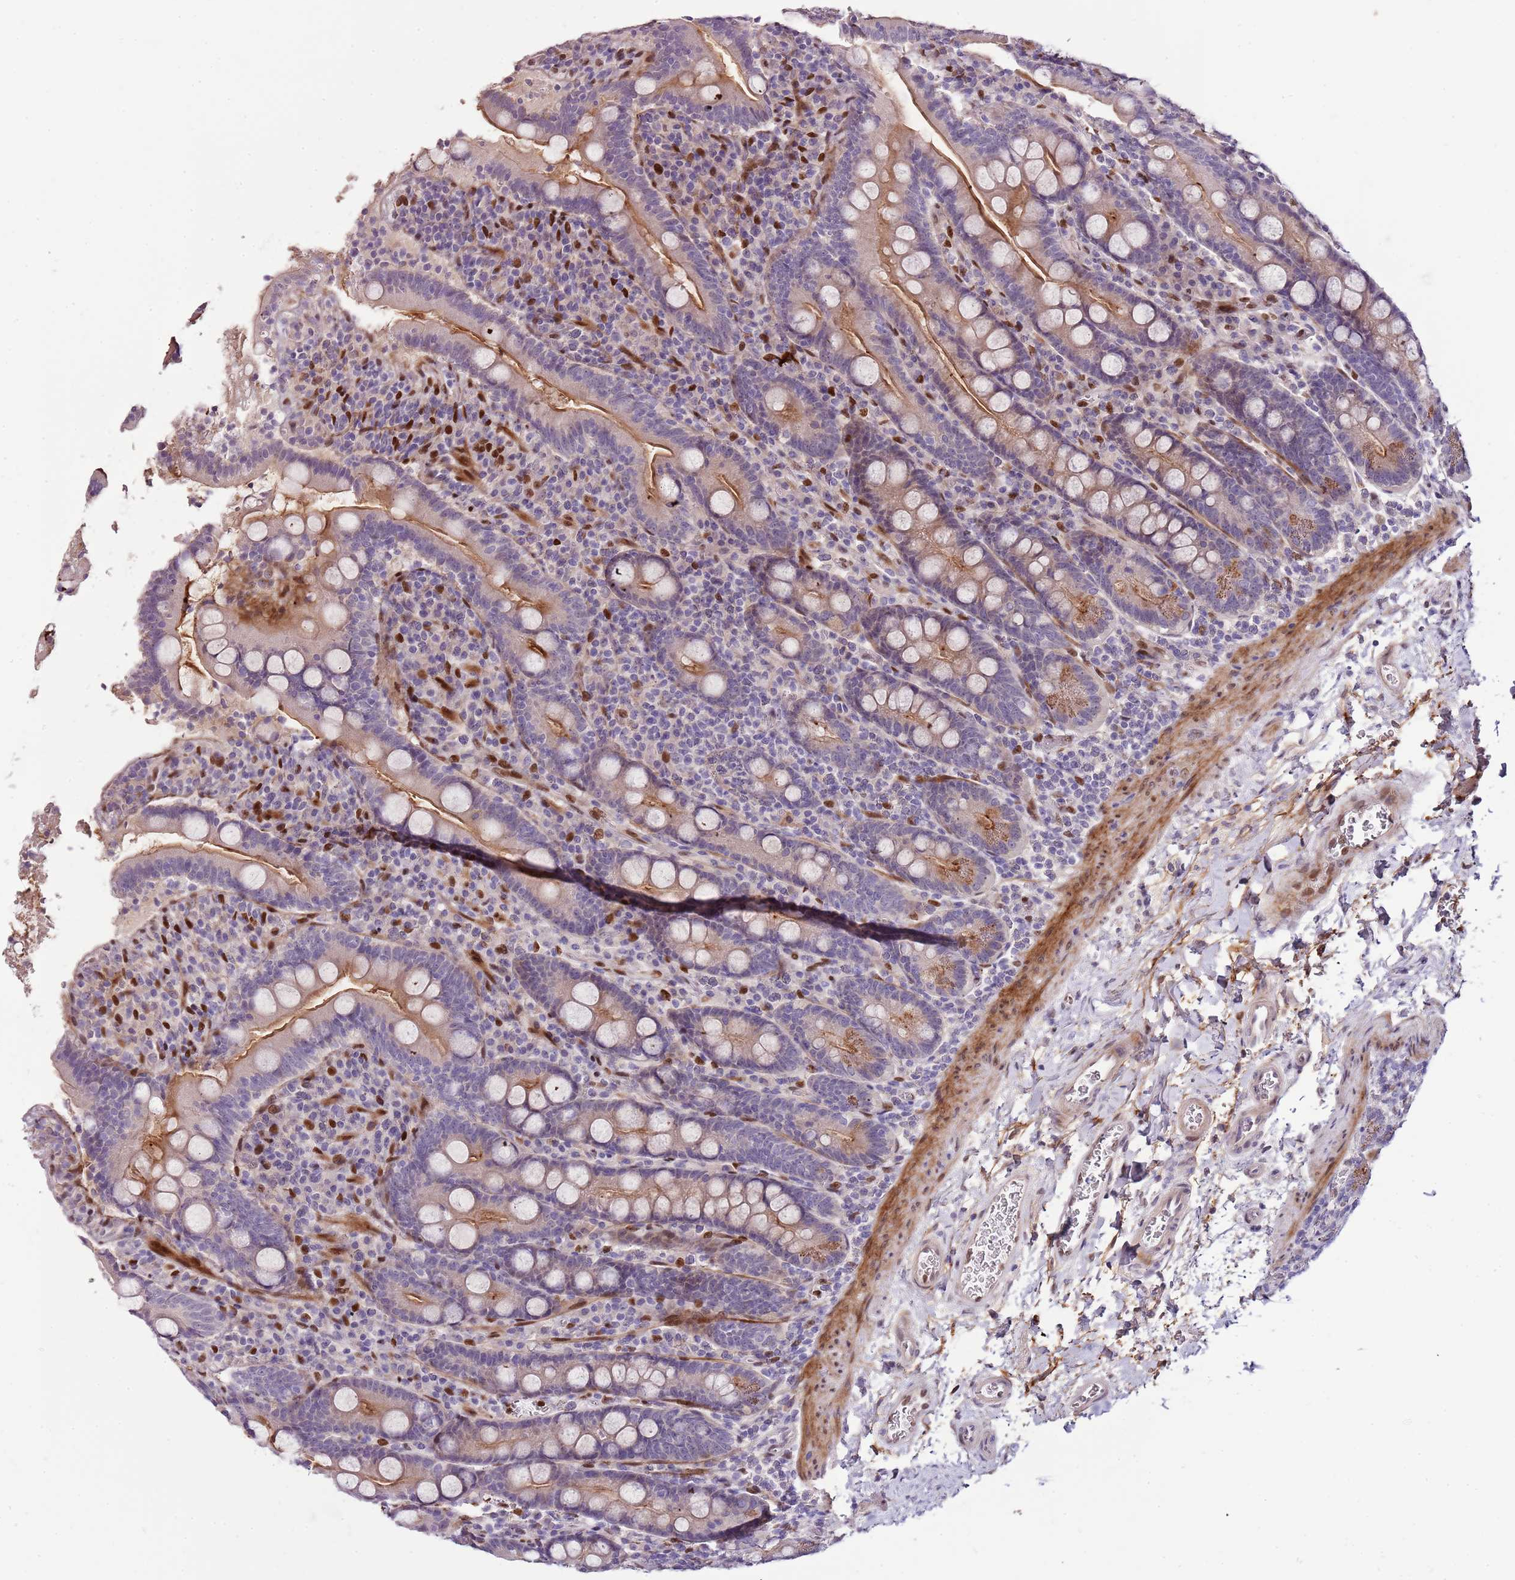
{"staining": {"intensity": "moderate", "quantity": "<25%", "location": "cytoplasmic/membranous"}, "tissue": "duodenum", "cell_type": "Glandular cells", "image_type": "normal", "snomed": [{"axis": "morphology", "description": "Normal tissue, NOS"}, {"axis": "topography", "description": "Duodenum"}], "caption": "Protein staining demonstrates moderate cytoplasmic/membranous expression in approximately <25% of glandular cells in unremarkable duodenum.", "gene": "NKX2", "patient": {"sex": "male", "age": 35}}